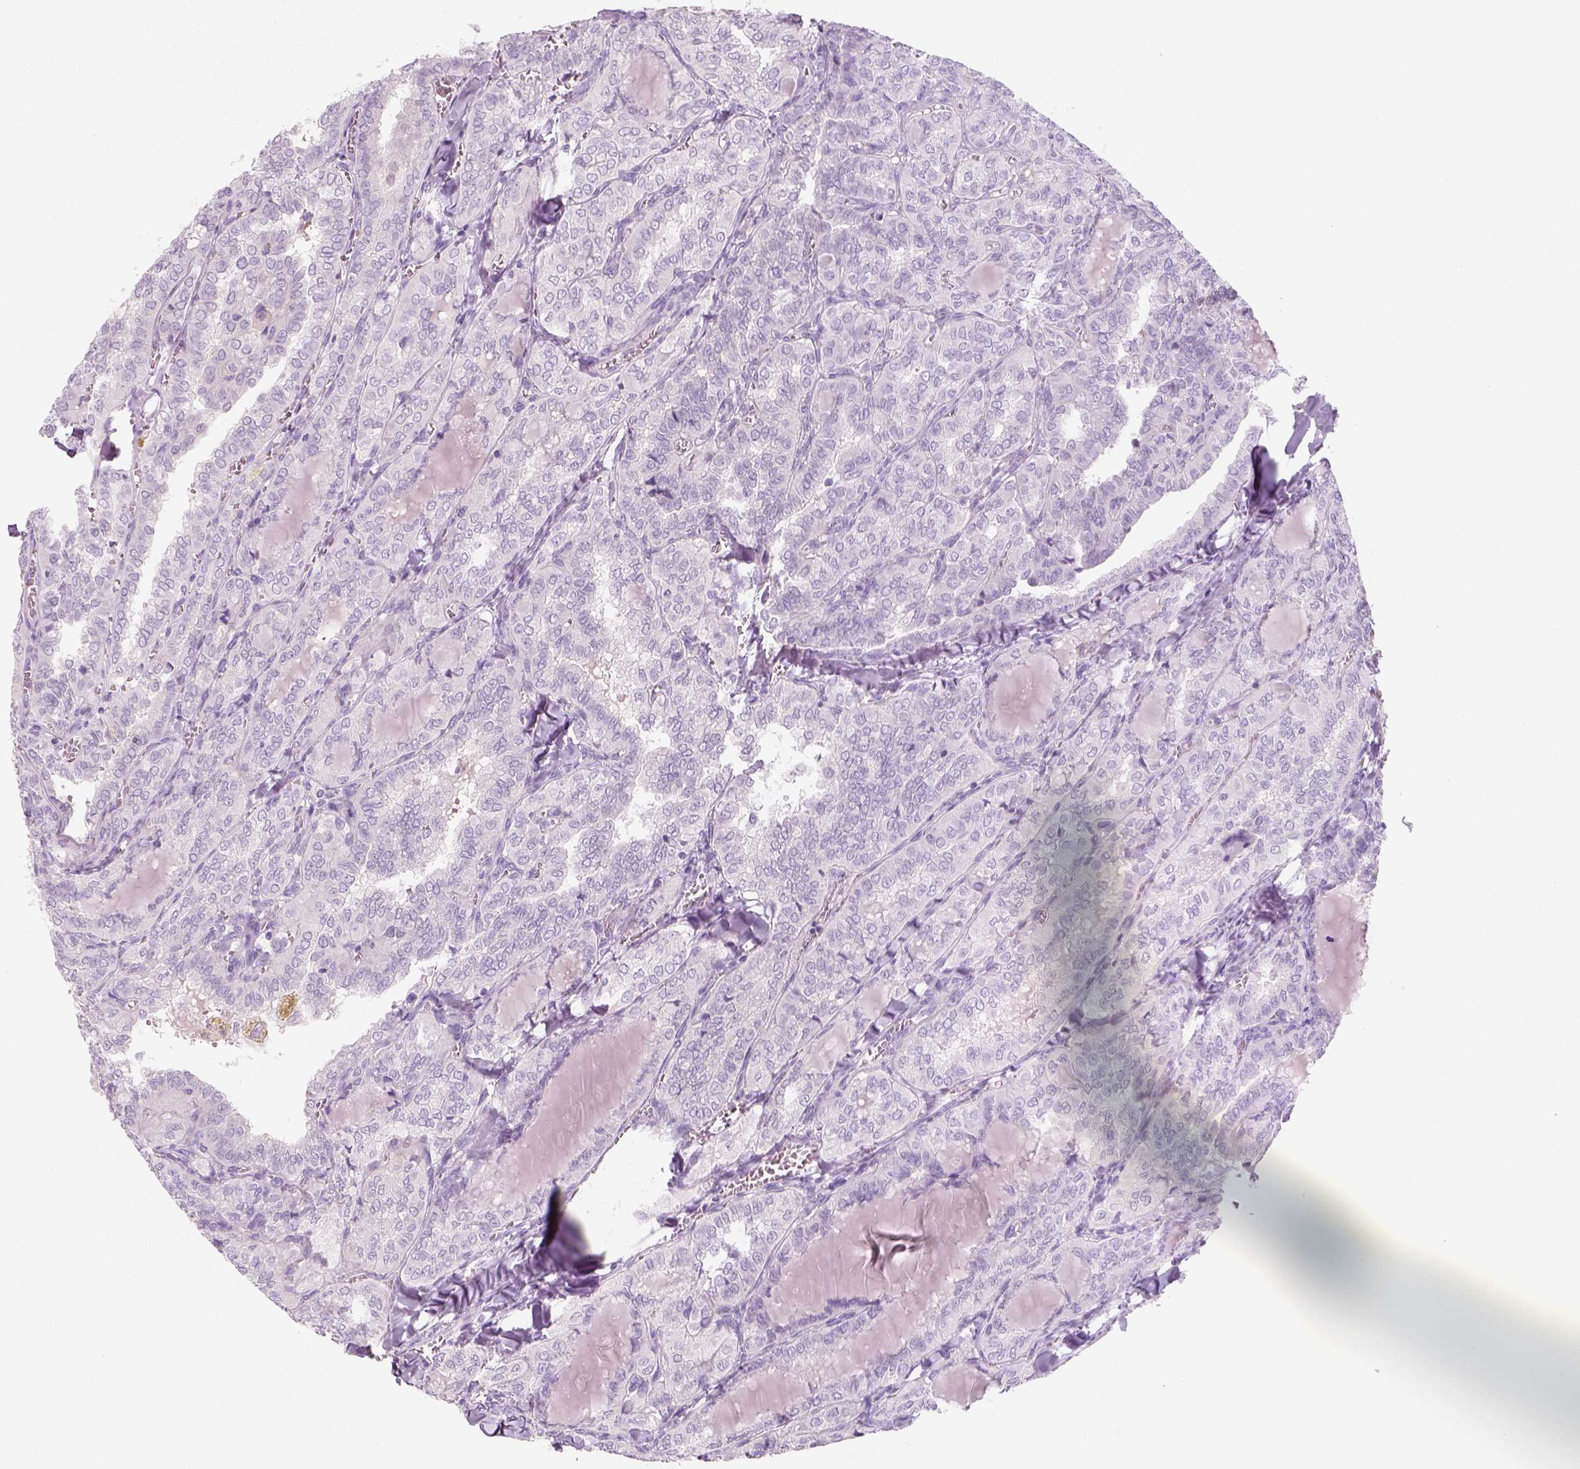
{"staining": {"intensity": "negative", "quantity": "none", "location": "none"}, "tissue": "thyroid cancer", "cell_type": "Tumor cells", "image_type": "cancer", "snomed": [{"axis": "morphology", "description": "Papillary adenocarcinoma, NOS"}, {"axis": "topography", "description": "Thyroid gland"}], "caption": "Immunohistochemistry (IHC) micrograph of neoplastic tissue: thyroid papillary adenocarcinoma stained with DAB (3,3'-diaminobenzidine) reveals no significant protein expression in tumor cells.", "gene": "KRT25", "patient": {"sex": "female", "age": 41}}